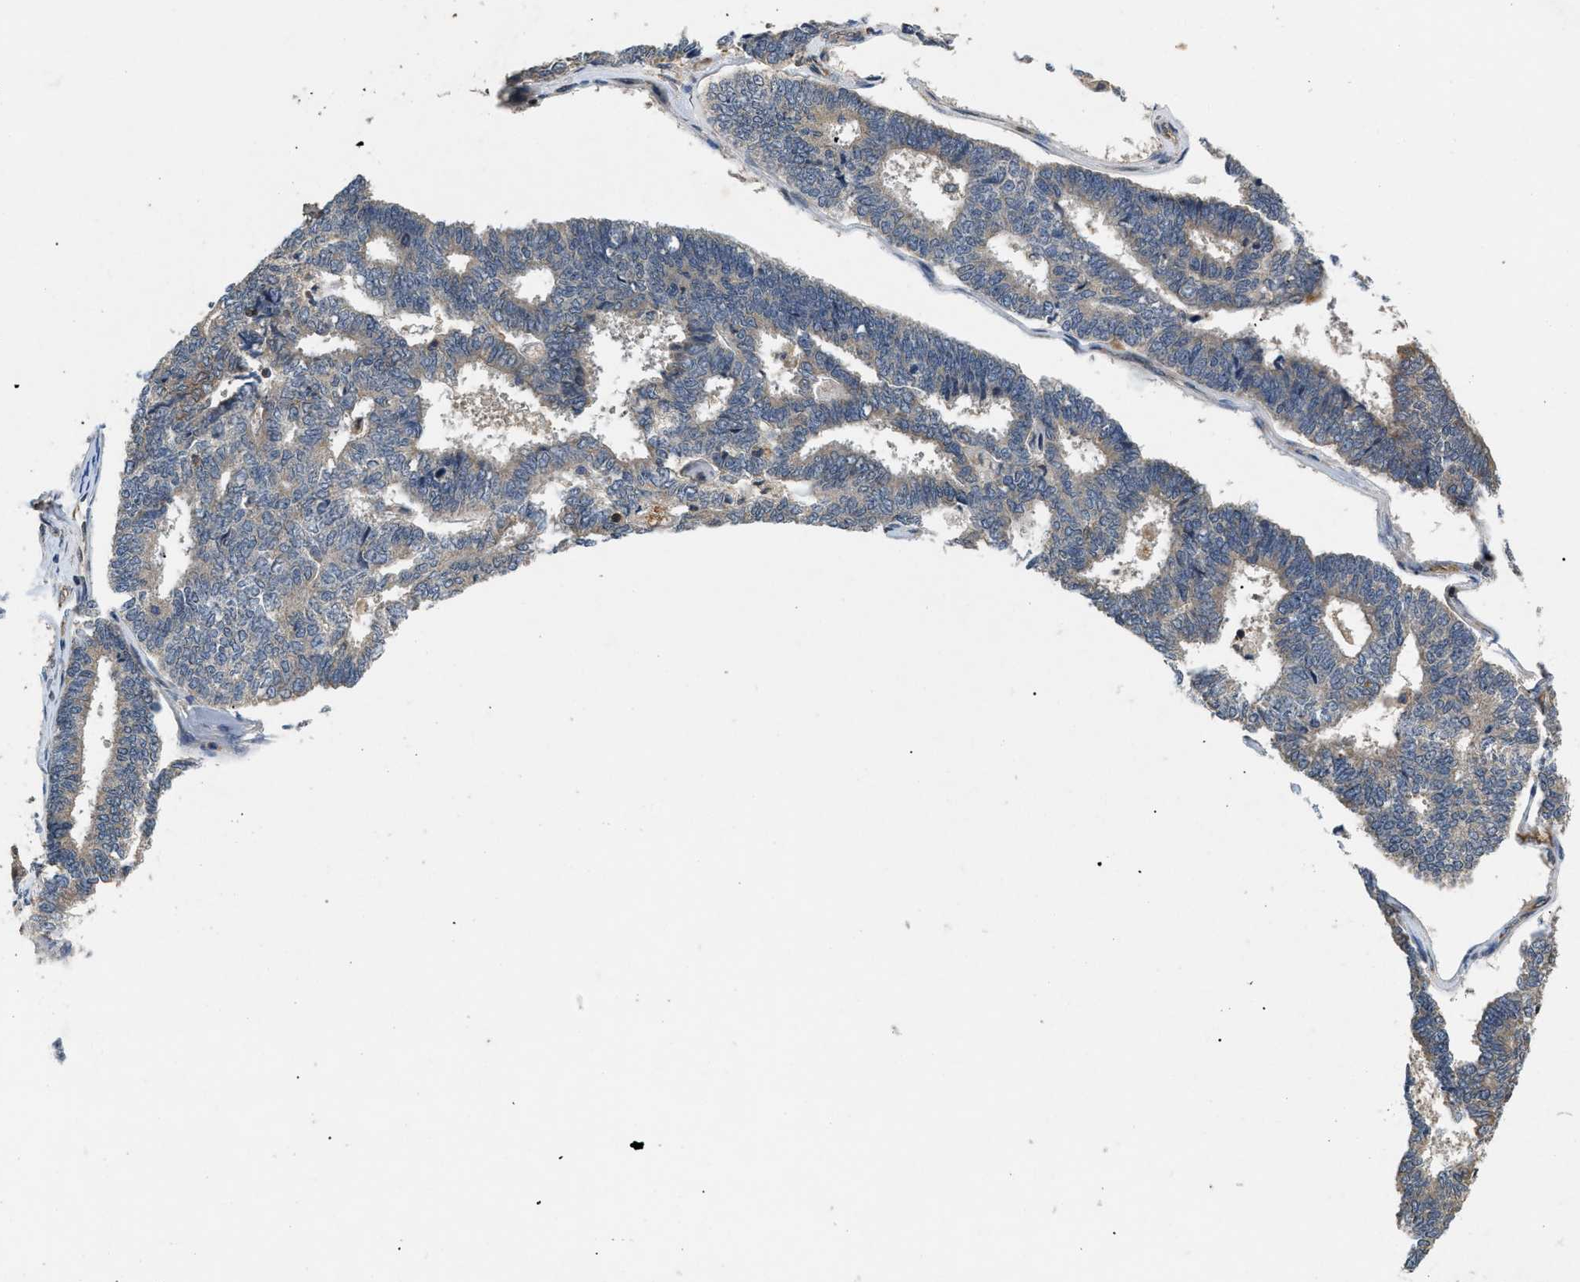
{"staining": {"intensity": "weak", "quantity": "<25%", "location": "cytoplasmic/membranous"}, "tissue": "endometrial cancer", "cell_type": "Tumor cells", "image_type": "cancer", "snomed": [{"axis": "morphology", "description": "Adenocarcinoma, NOS"}, {"axis": "topography", "description": "Endometrium"}], "caption": "This histopathology image is of endometrial cancer stained with immunohistochemistry (IHC) to label a protein in brown with the nuclei are counter-stained blue. There is no staining in tumor cells.", "gene": "HMGCR", "patient": {"sex": "female", "age": 70}}